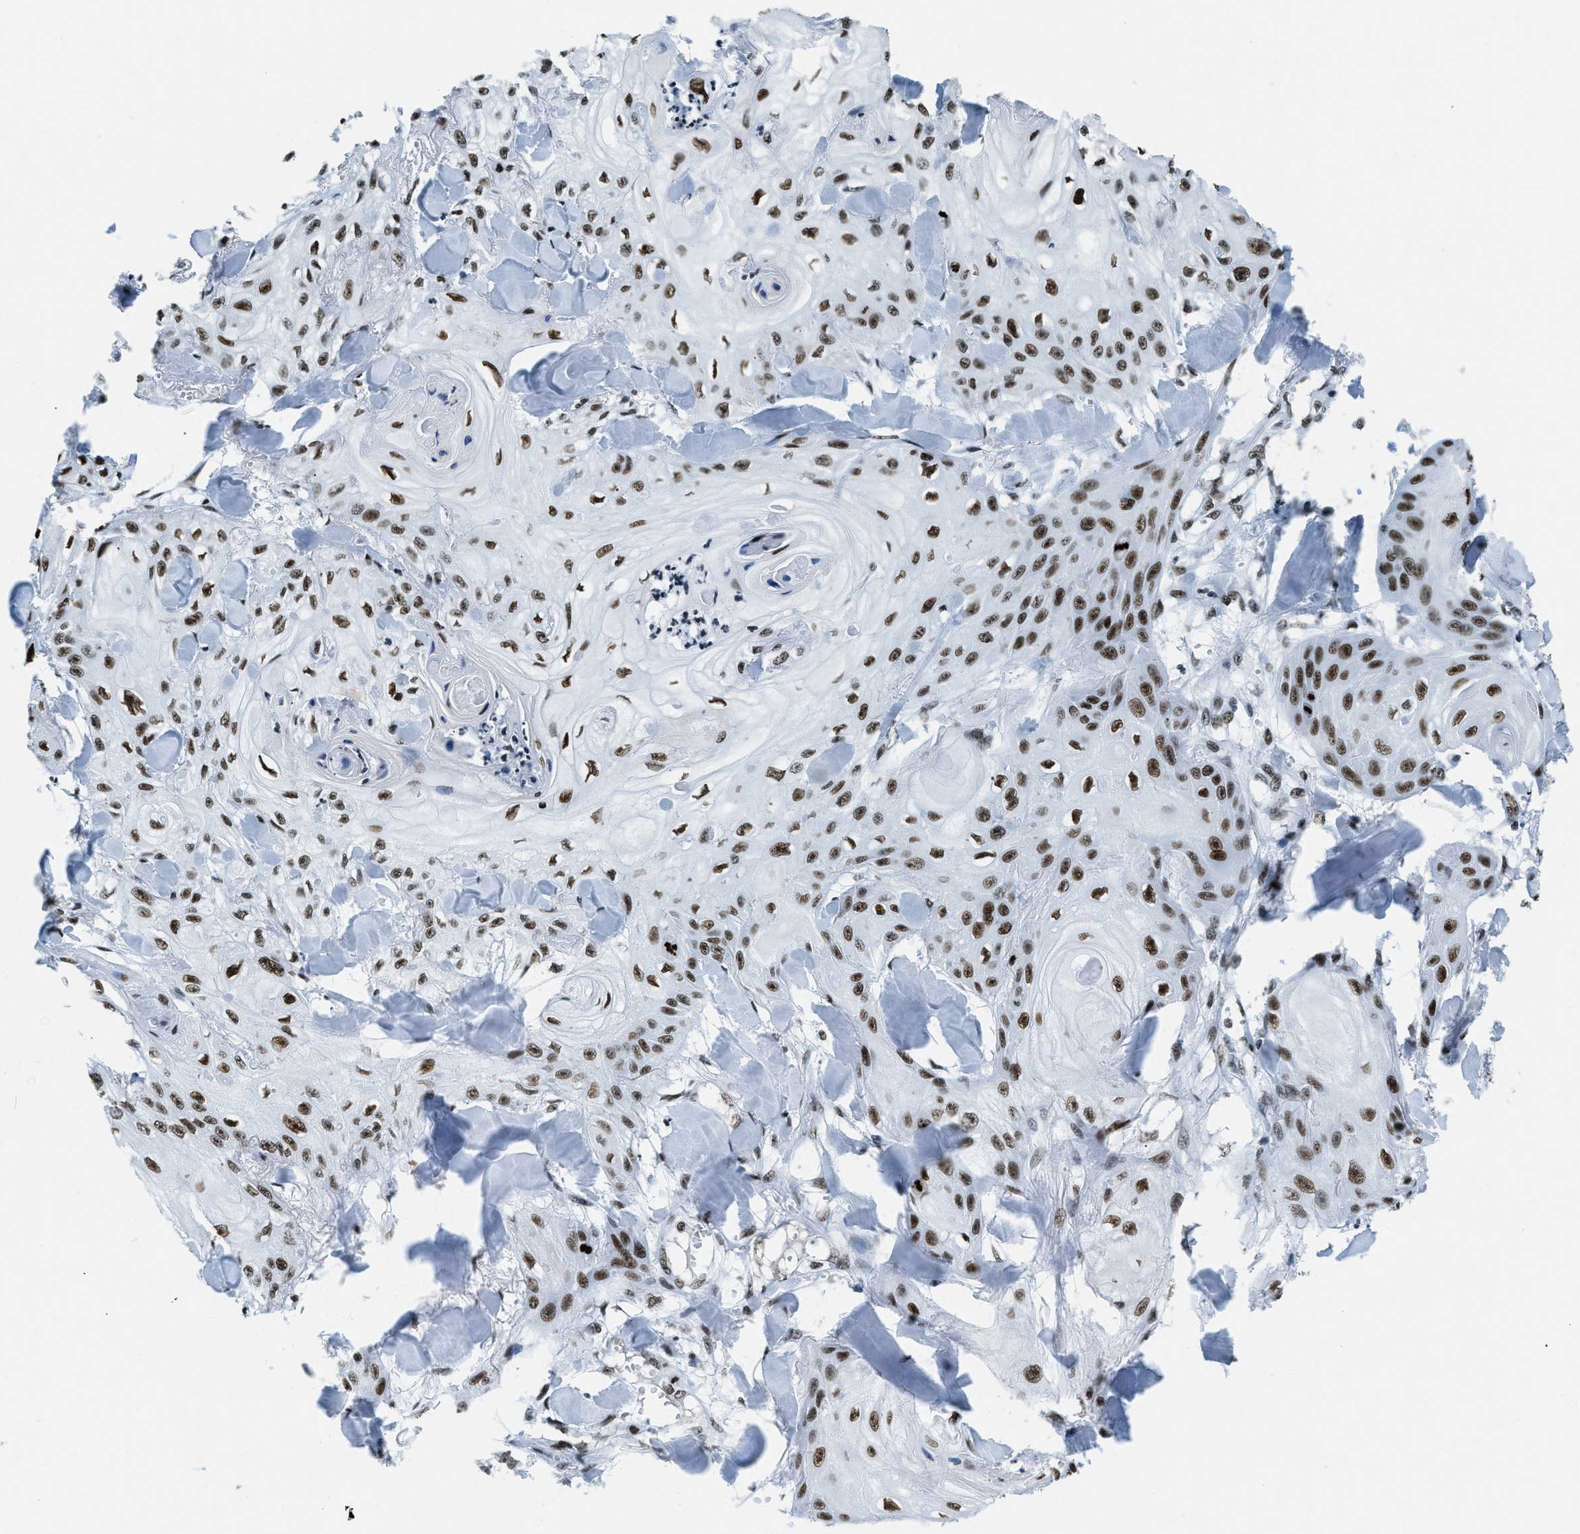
{"staining": {"intensity": "strong", "quantity": ">75%", "location": "nuclear"}, "tissue": "skin cancer", "cell_type": "Tumor cells", "image_type": "cancer", "snomed": [{"axis": "morphology", "description": "Squamous cell carcinoma, NOS"}, {"axis": "topography", "description": "Skin"}], "caption": "The histopathology image demonstrates staining of skin squamous cell carcinoma, revealing strong nuclear protein positivity (brown color) within tumor cells.", "gene": "TOP1", "patient": {"sex": "male", "age": 74}}